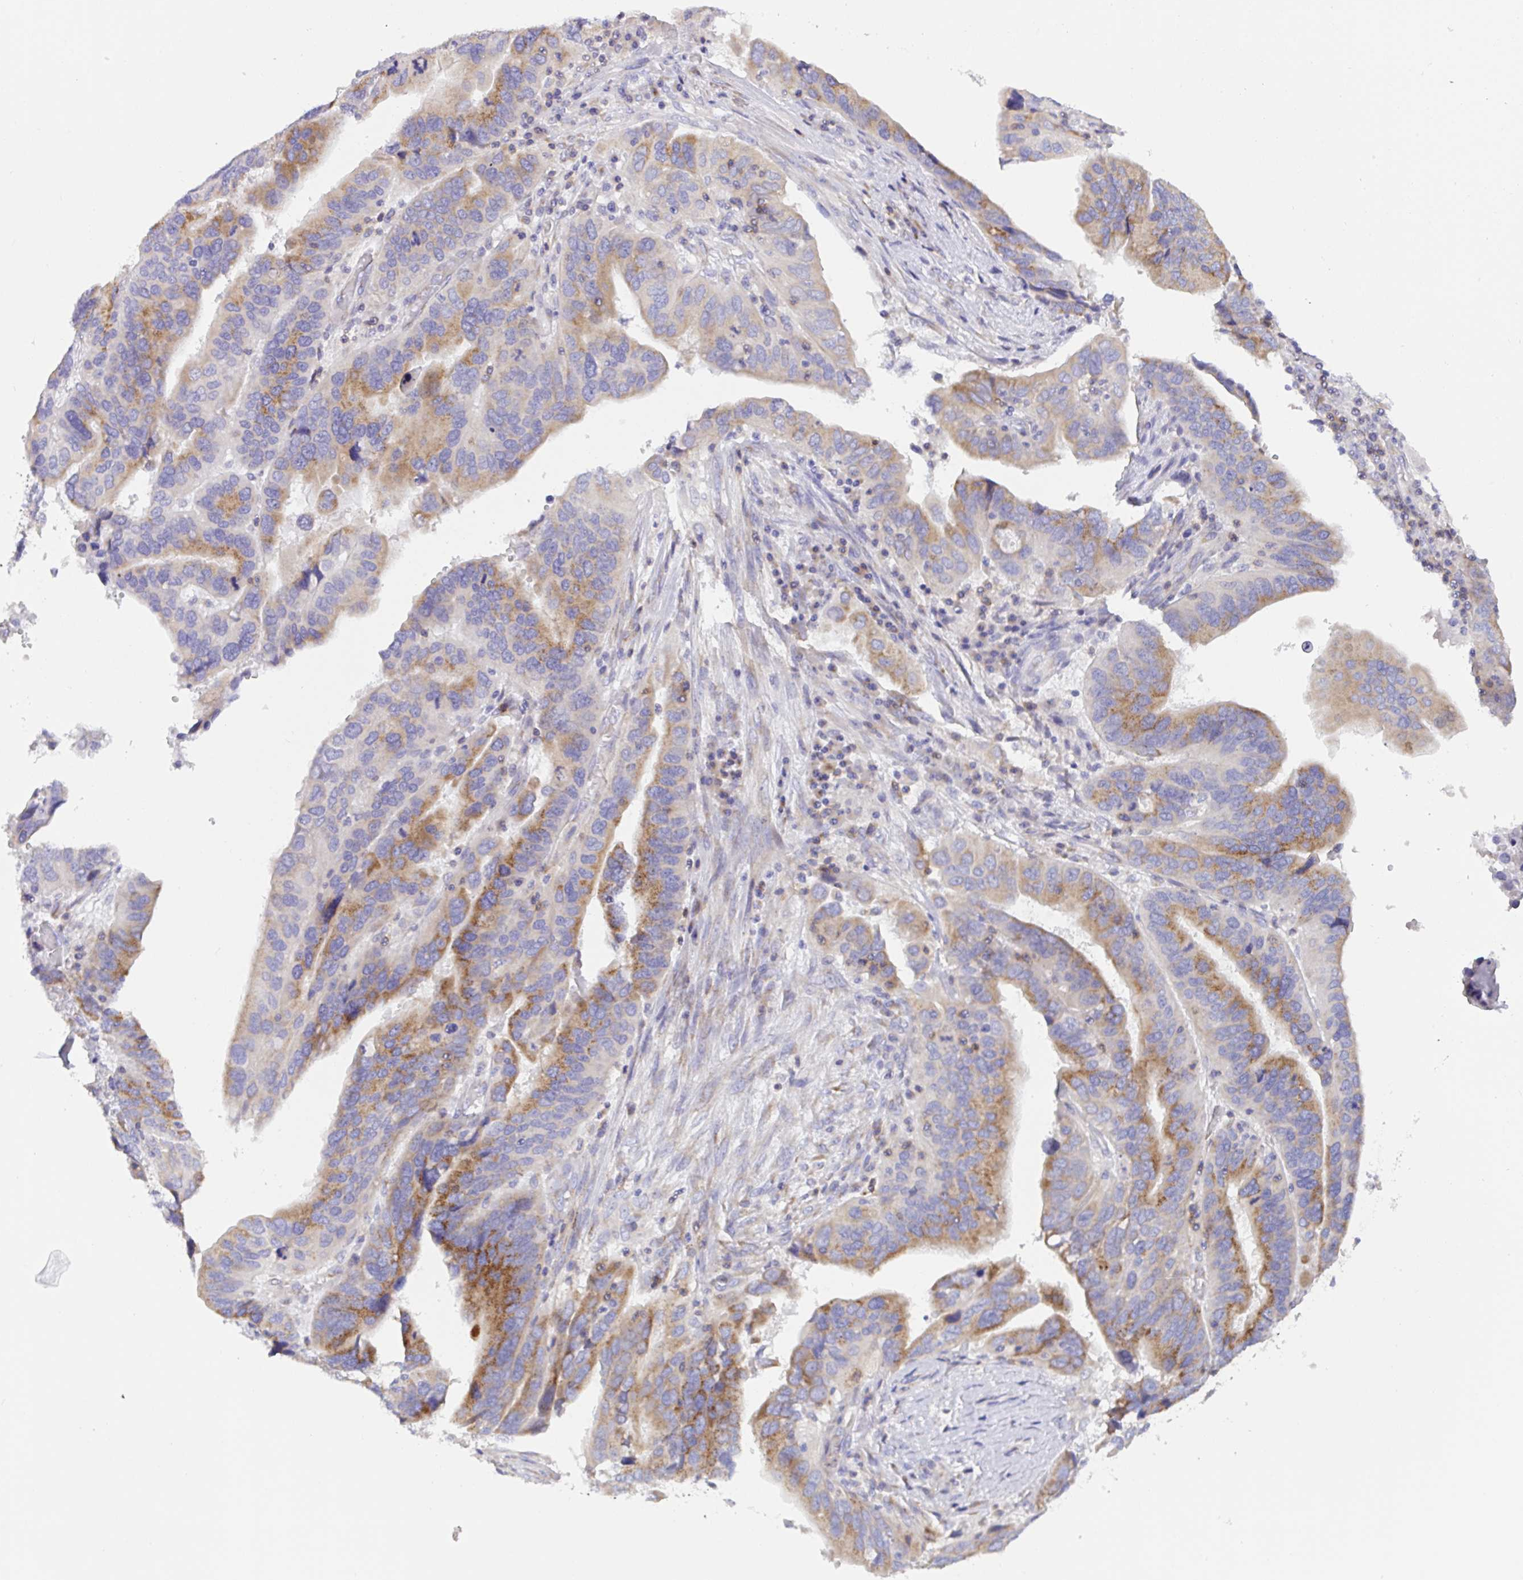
{"staining": {"intensity": "moderate", "quantity": ">75%", "location": "cytoplasmic/membranous"}, "tissue": "ovarian cancer", "cell_type": "Tumor cells", "image_type": "cancer", "snomed": [{"axis": "morphology", "description": "Cystadenocarcinoma, serous, NOS"}, {"axis": "topography", "description": "Ovary"}], "caption": "Tumor cells display medium levels of moderate cytoplasmic/membranous staining in approximately >75% of cells in human ovarian cancer (serous cystadenocarcinoma).", "gene": "MIA3", "patient": {"sex": "female", "age": 79}}